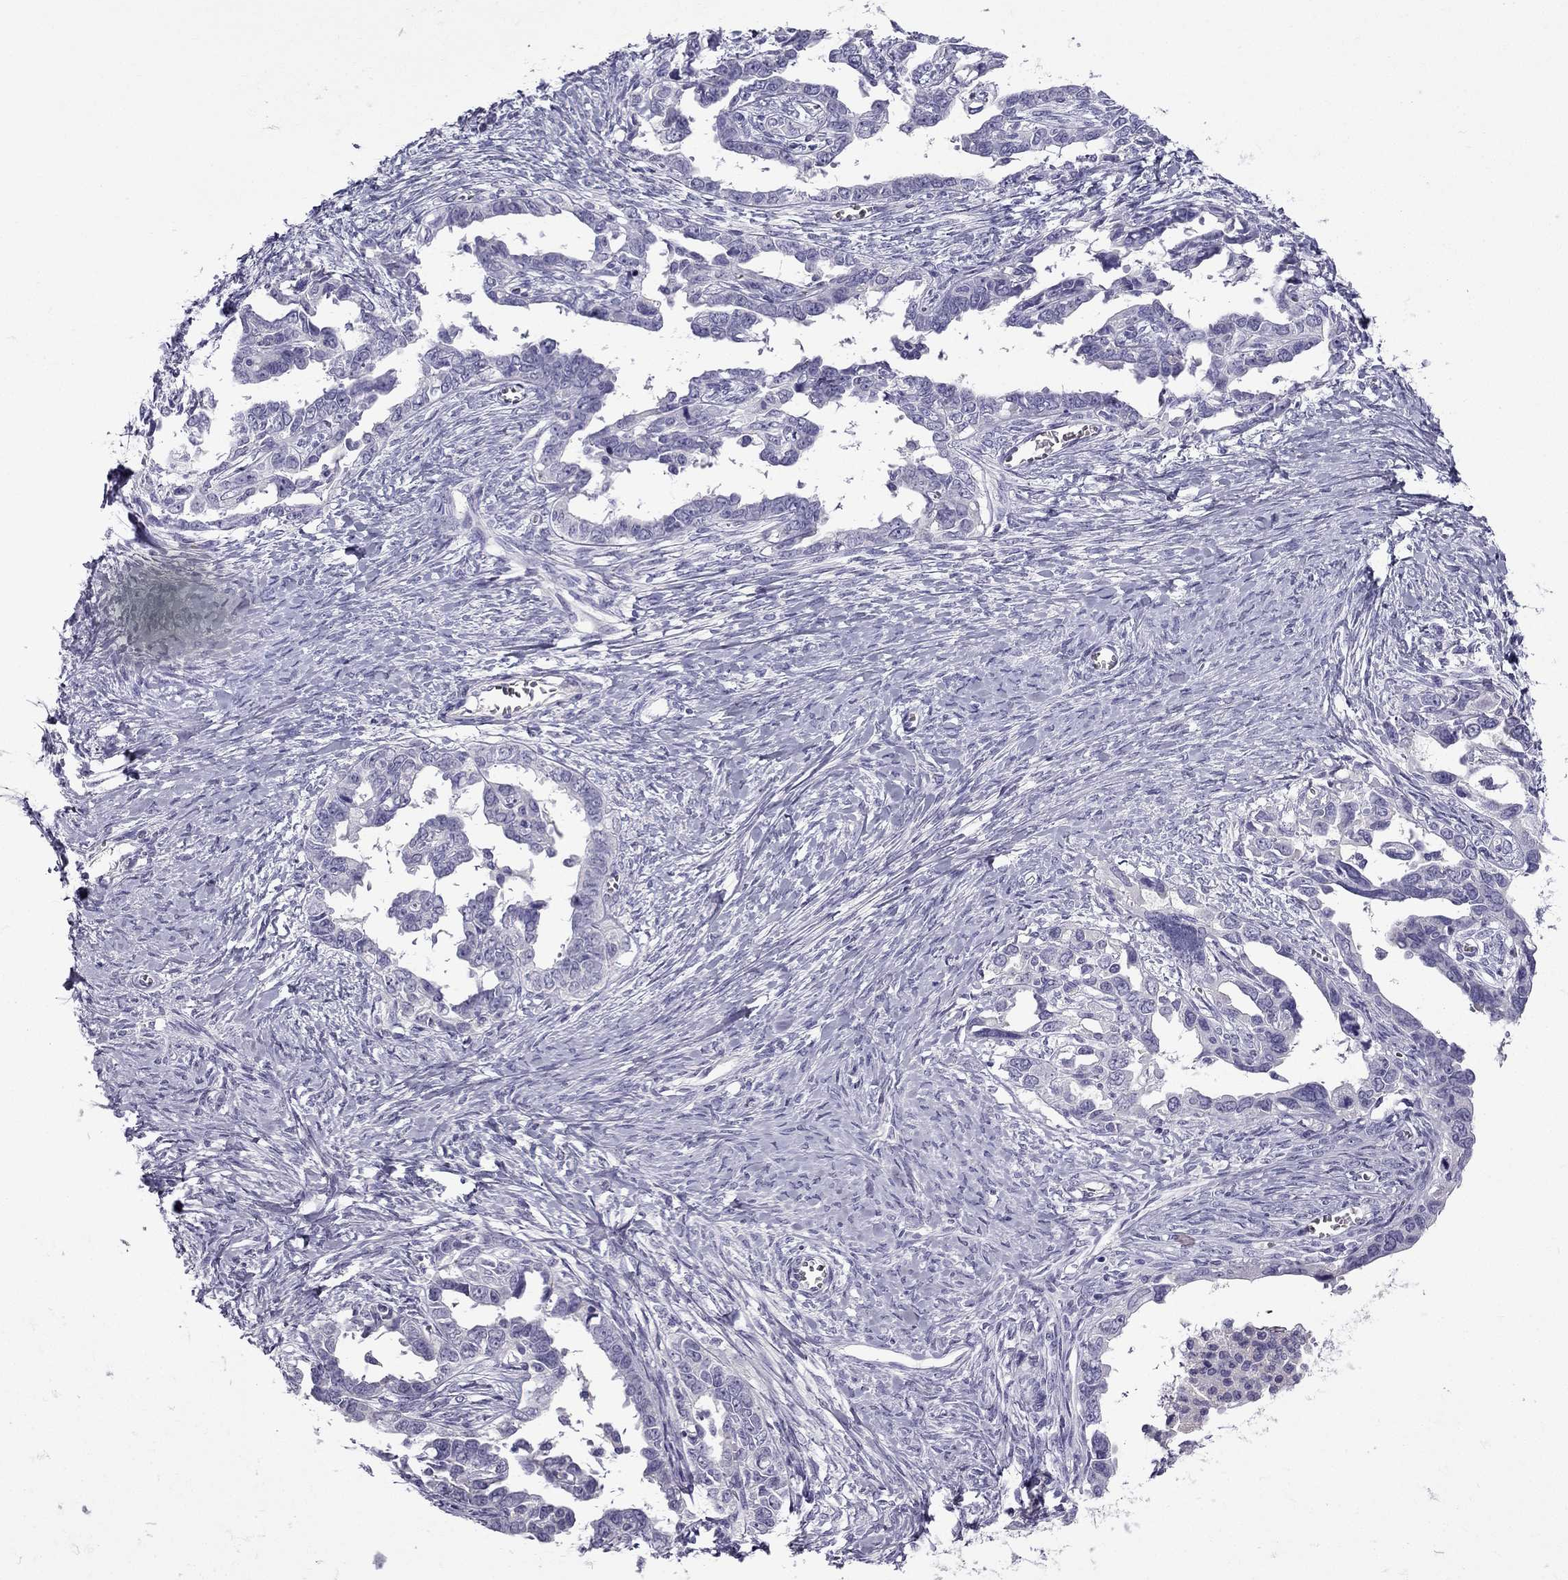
{"staining": {"intensity": "negative", "quantity": "none", "location": "none"}, "tissue": "ovarian cancer", "cell_type": "Tumor cells", "image_type": "cancer", "snomed": [{"axis": "morphology", "description": "Cystadenocarcinoma, serous, NOS"}, {"axis": "topography", "description": "Ovary"}], "caption": "Micrograph shows no significant protein staining in tumor cells of ovarian cancer.", "gene": "STOML3", "patient": {"sex": "female", "age": 69}}